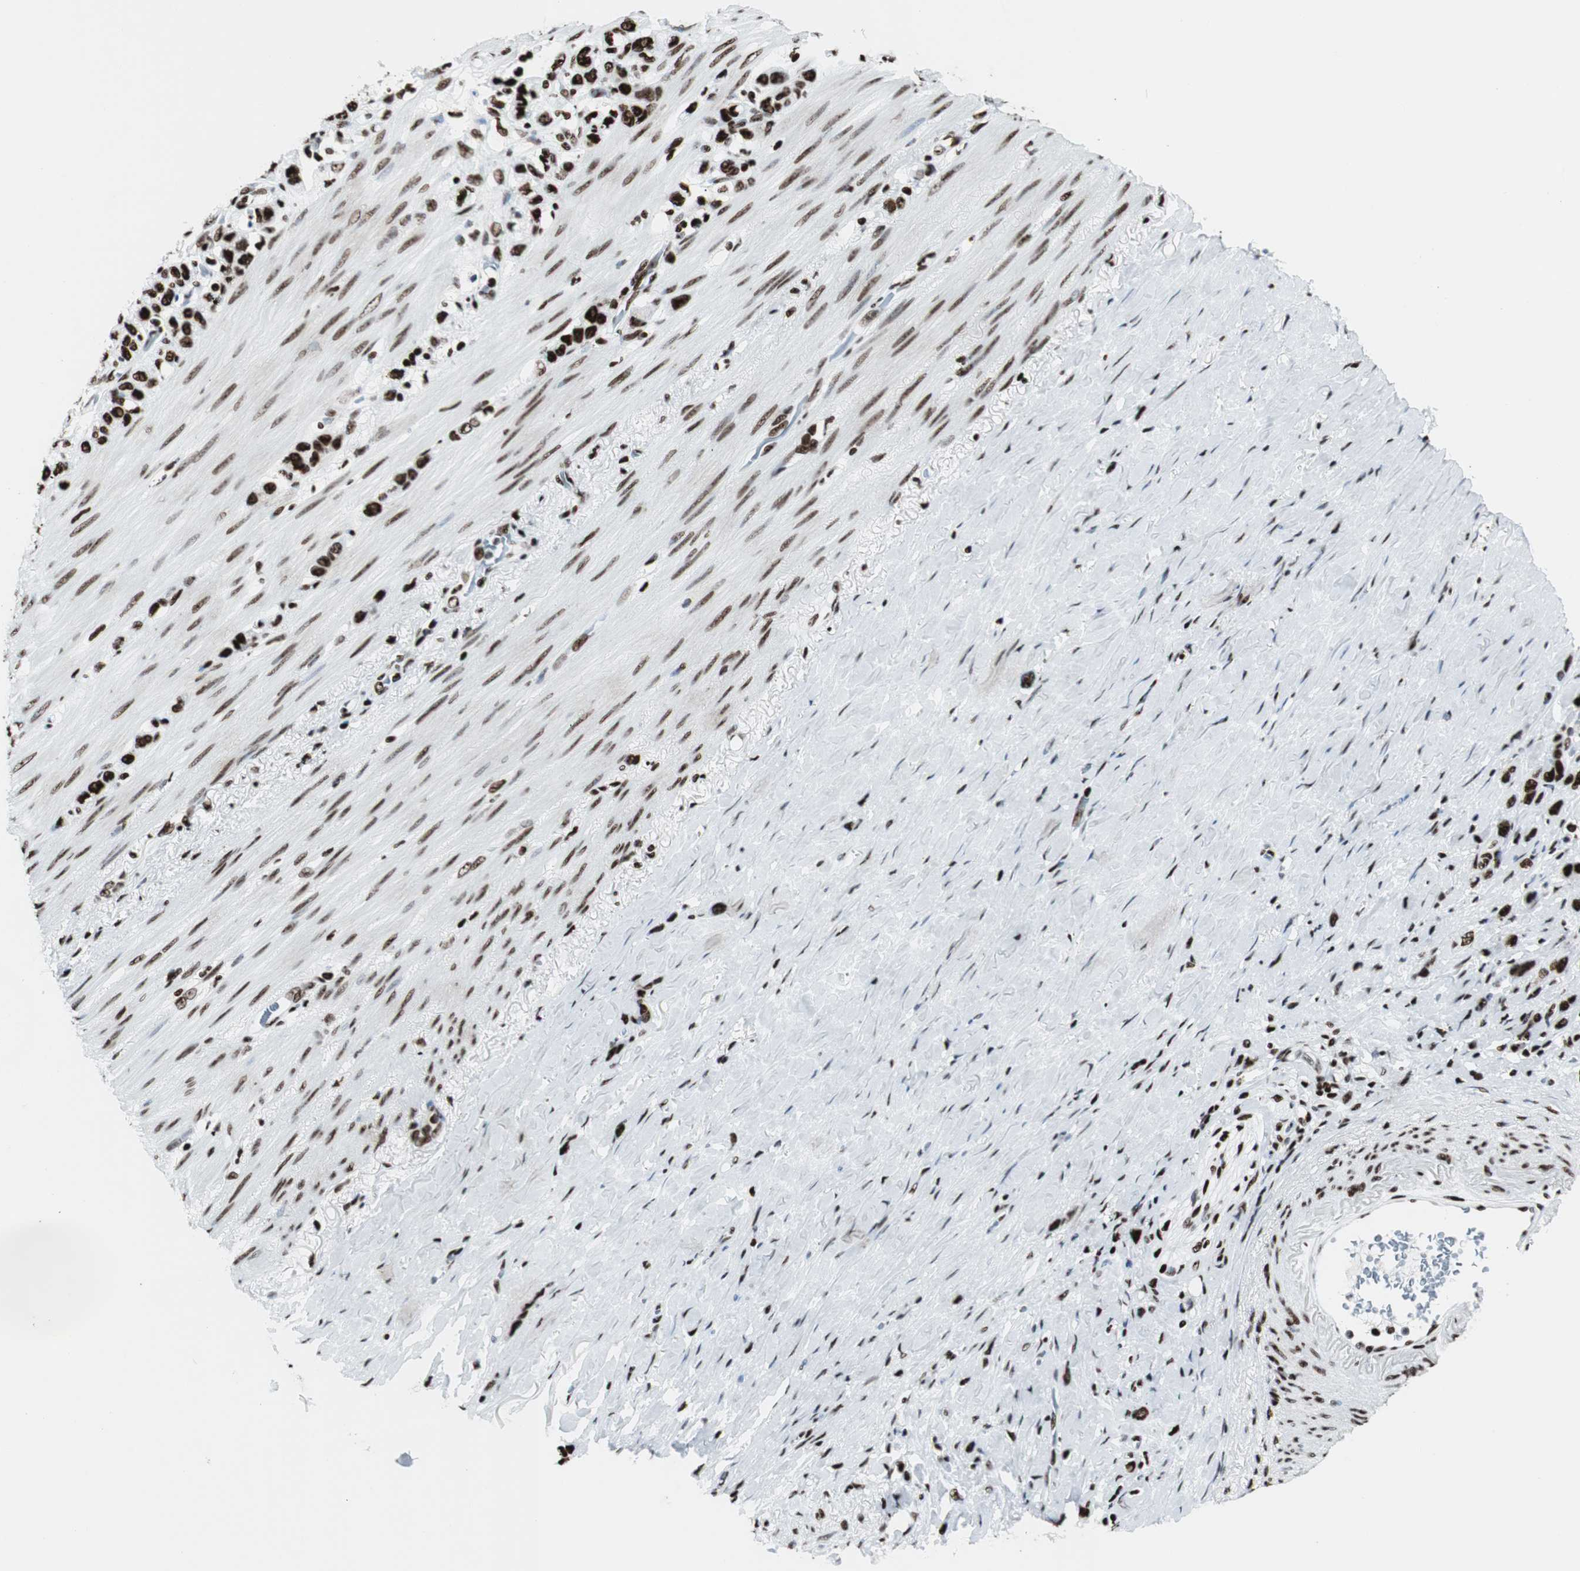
{"staining": {"intensity": "strong", "quantity": ">75%", "location": "nuclear"}, "tissue": "stomach cancer", "cell_type": "Tumor cells", "image_type": "cancer", "snomed": [{"axis": "morphology", "description": "Normal tissue, NOS"}, {"axis": "morphology", "description": "Adenocarcinoma, NOS"}, {"axis": "morphology", "description": "Adenocarcinoma, High grade"}, {"axis": "topography", "description": "Stomach, upper"}, {"axis": "topography", "description": "Stomach"}], "caption": "There is high levels of strong nuclear positivity in tumor cells of adenocarcinoma (high-grade) (stomach), as demonstrated by immunohistochemical staining (brown color).", "gene": "NCL", "patient": {"sex": "female", "age": 65}}